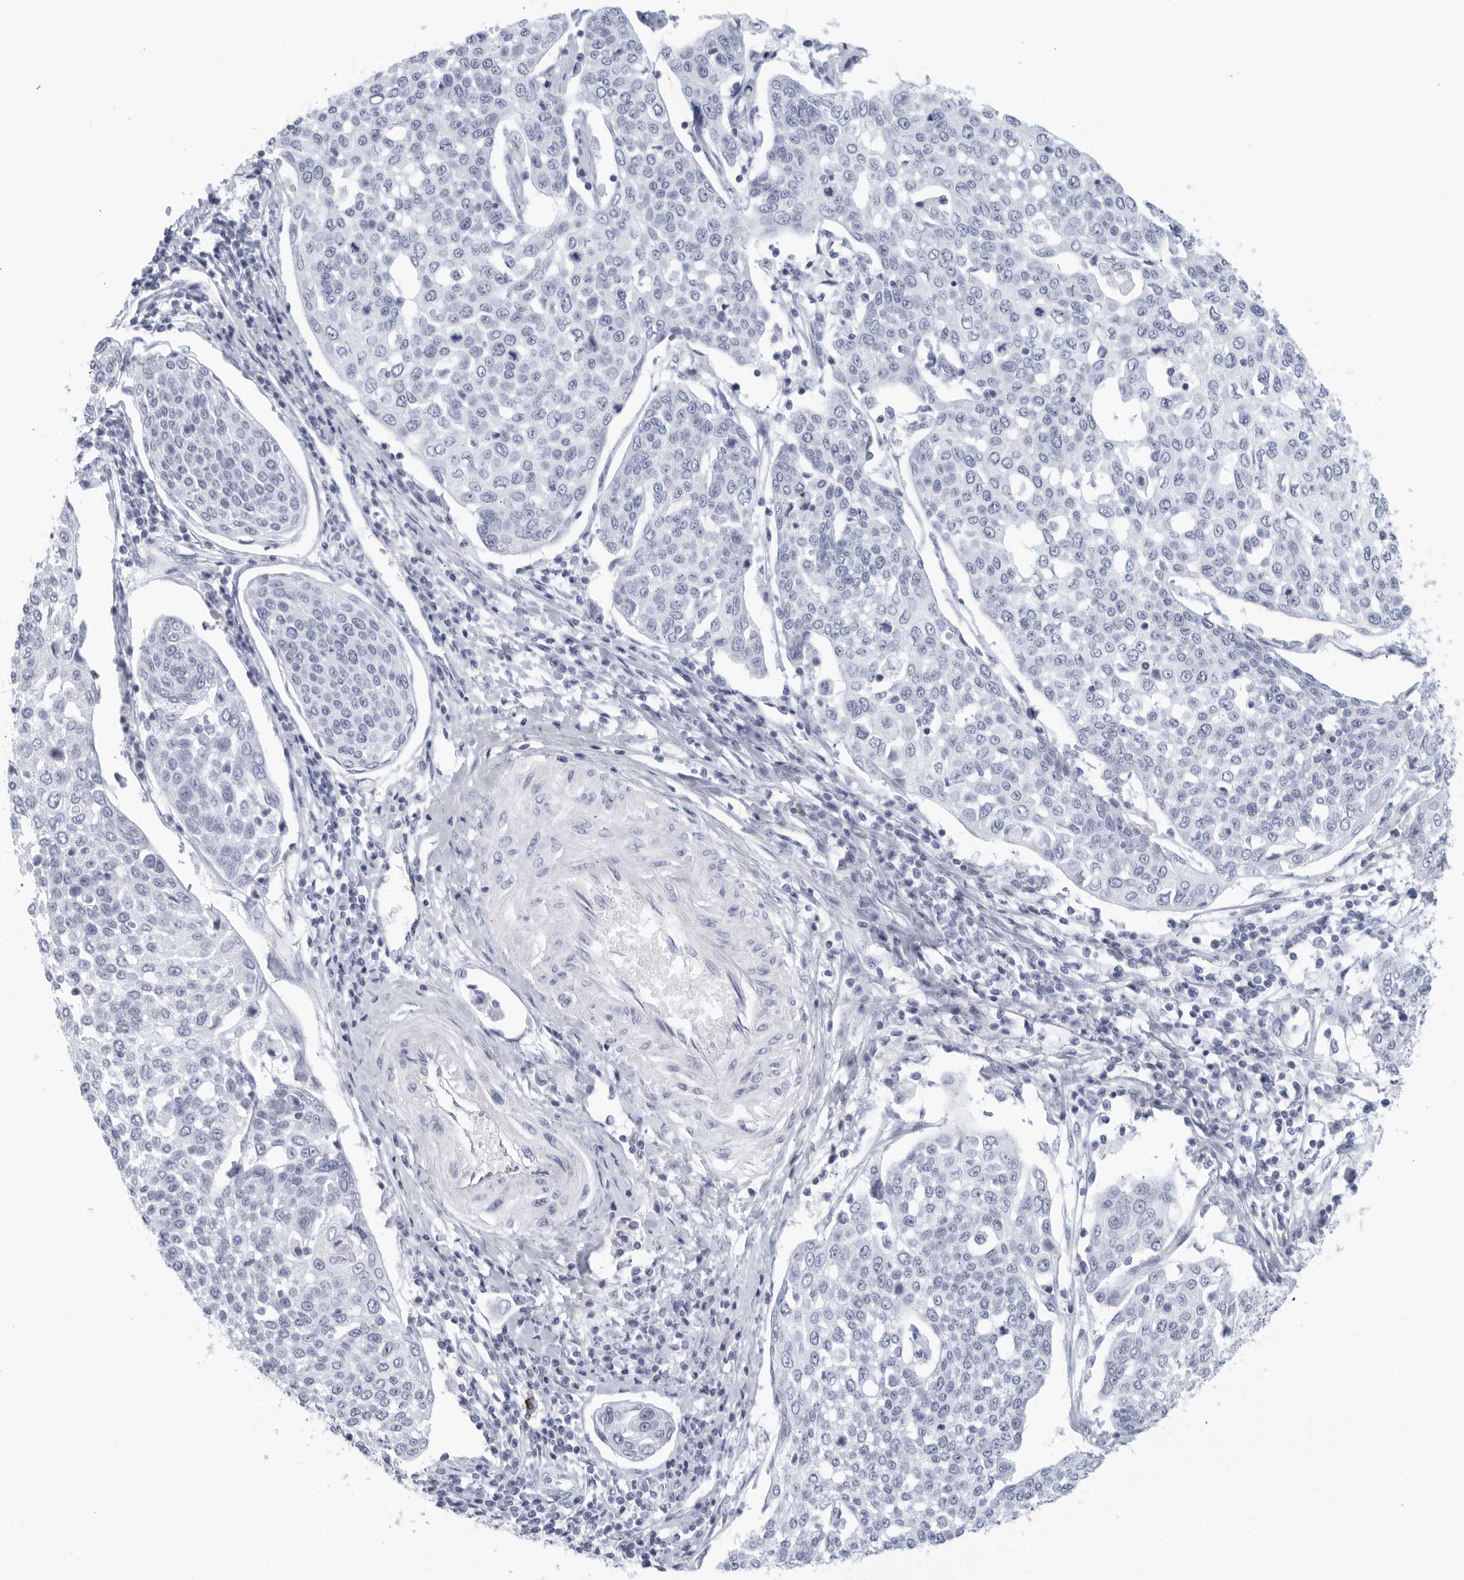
{"staining": {"intensity": "negative", "quantity": "none", "location": "none"}, "tissue": "cervical cancer", "cell_type": "Tumor cells", "image_type": "cancer", "snomed": [{"axis": "morphology", "description": "Squamous cell carcinoma, NOS"}, {"axis": "topography", "description": "Cervix"}], "caption": "Immunohistochemistry photomicrograph of neoplastic tissue: squamous cell carcinoma (cervical) stained with DAB (3,3'-diaminobenzidine) exhibits no significant protein expression in tumor cells.", "gene": "FGG", "patient": {"sex": "female", "age": 34}}